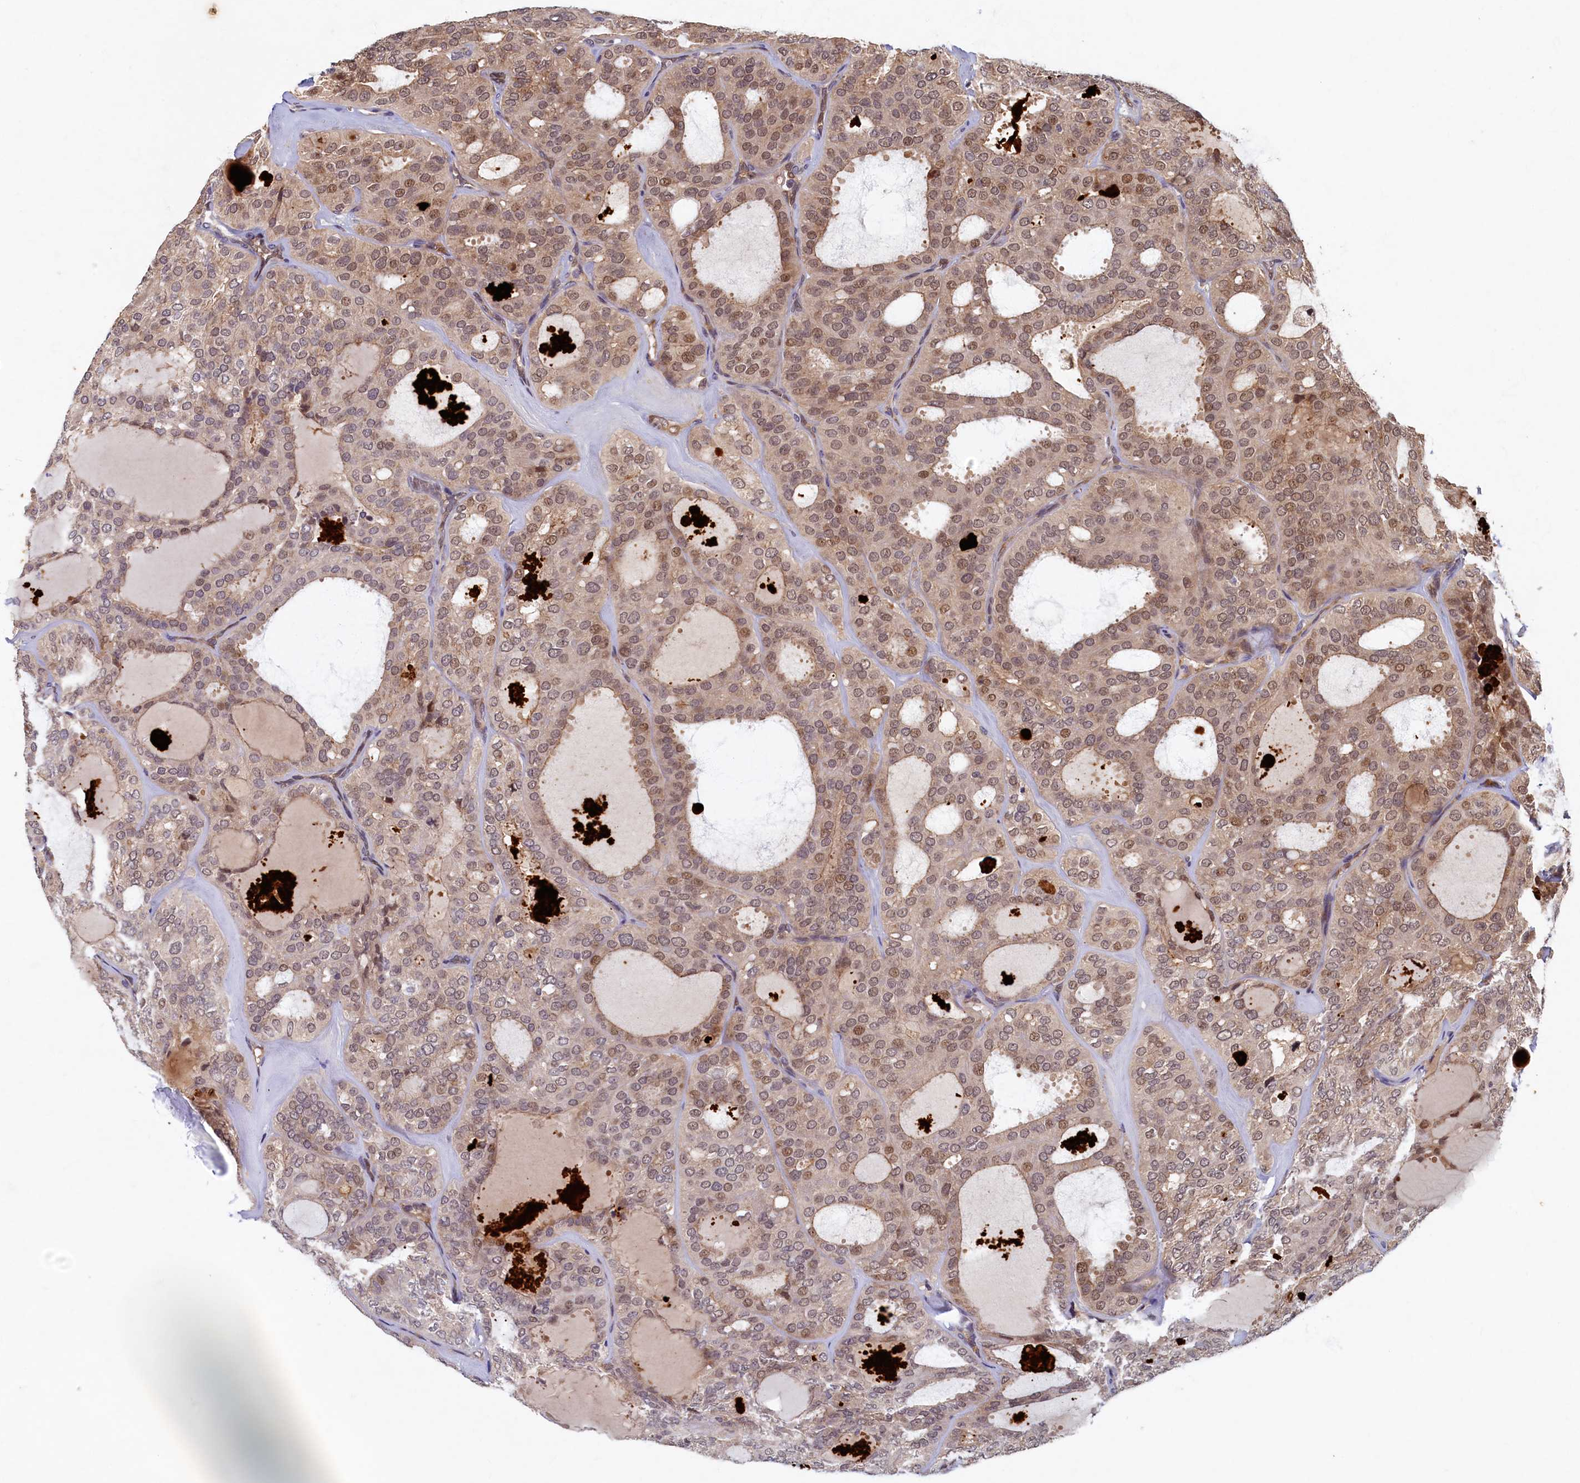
{"staining": {"intensity": "moderate", "quantity": "<25%", "location": "nuclear"}, "tissue": "thyroid cancer", "cell_type": "Tumor cells", "image_type": "cancer", "snomed": [{"axis": "morphology", "description": "Follicular adenoma carcinoma, NOS"}, {"axis": "topography", "description": "Thyroid gland"}], "caption": "A brown stain shows moderate nuclear staining of a protein in thyroid follicular adenoma carcinoma tumor cells.", "gene": "LCMT2", "patient": {"sex": "male", "age": 75}}